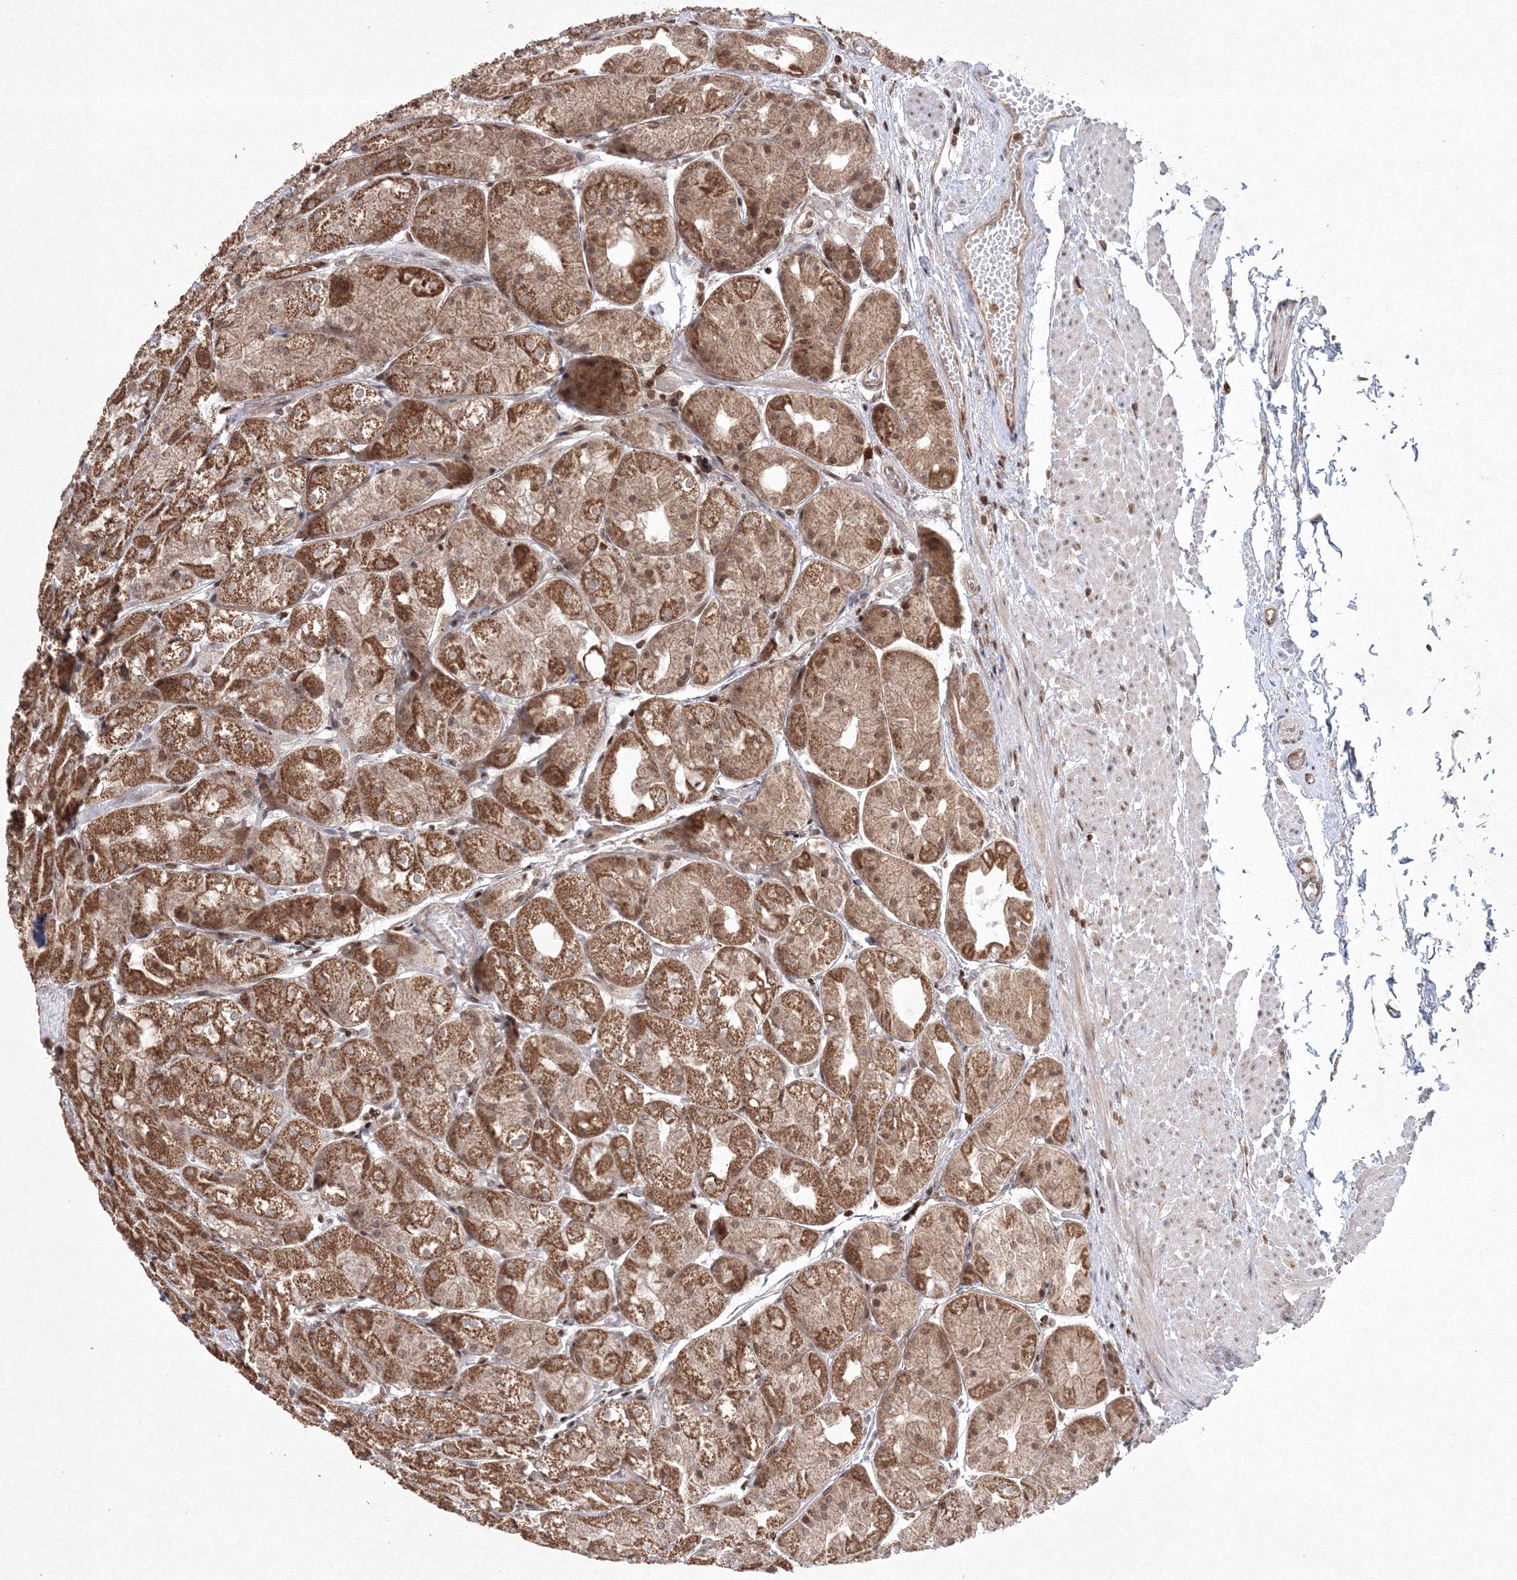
{"staining": {"intensity": "moderate", "quantity": ">75%", "location": "cytoplasmic/membranous,nuclear"}, "tissue": "stomach", "cell_type": "Glandular cells", "image_type": "normal", "snomed": [{"axis": "morphology", "description": "Normal tissue, NOS"}, {"axis": "topography", "description": "Stomach, upper"}], "caption": "This image demonstrates immunohistochemistry staining of unremarkable human stomach, with medium moderate cytoplasmic/membranous,nuclear expression in approximately >75% of glandular cells.", "gene": "MKRN2", "patient": {"sex": "male", "age": 72}}